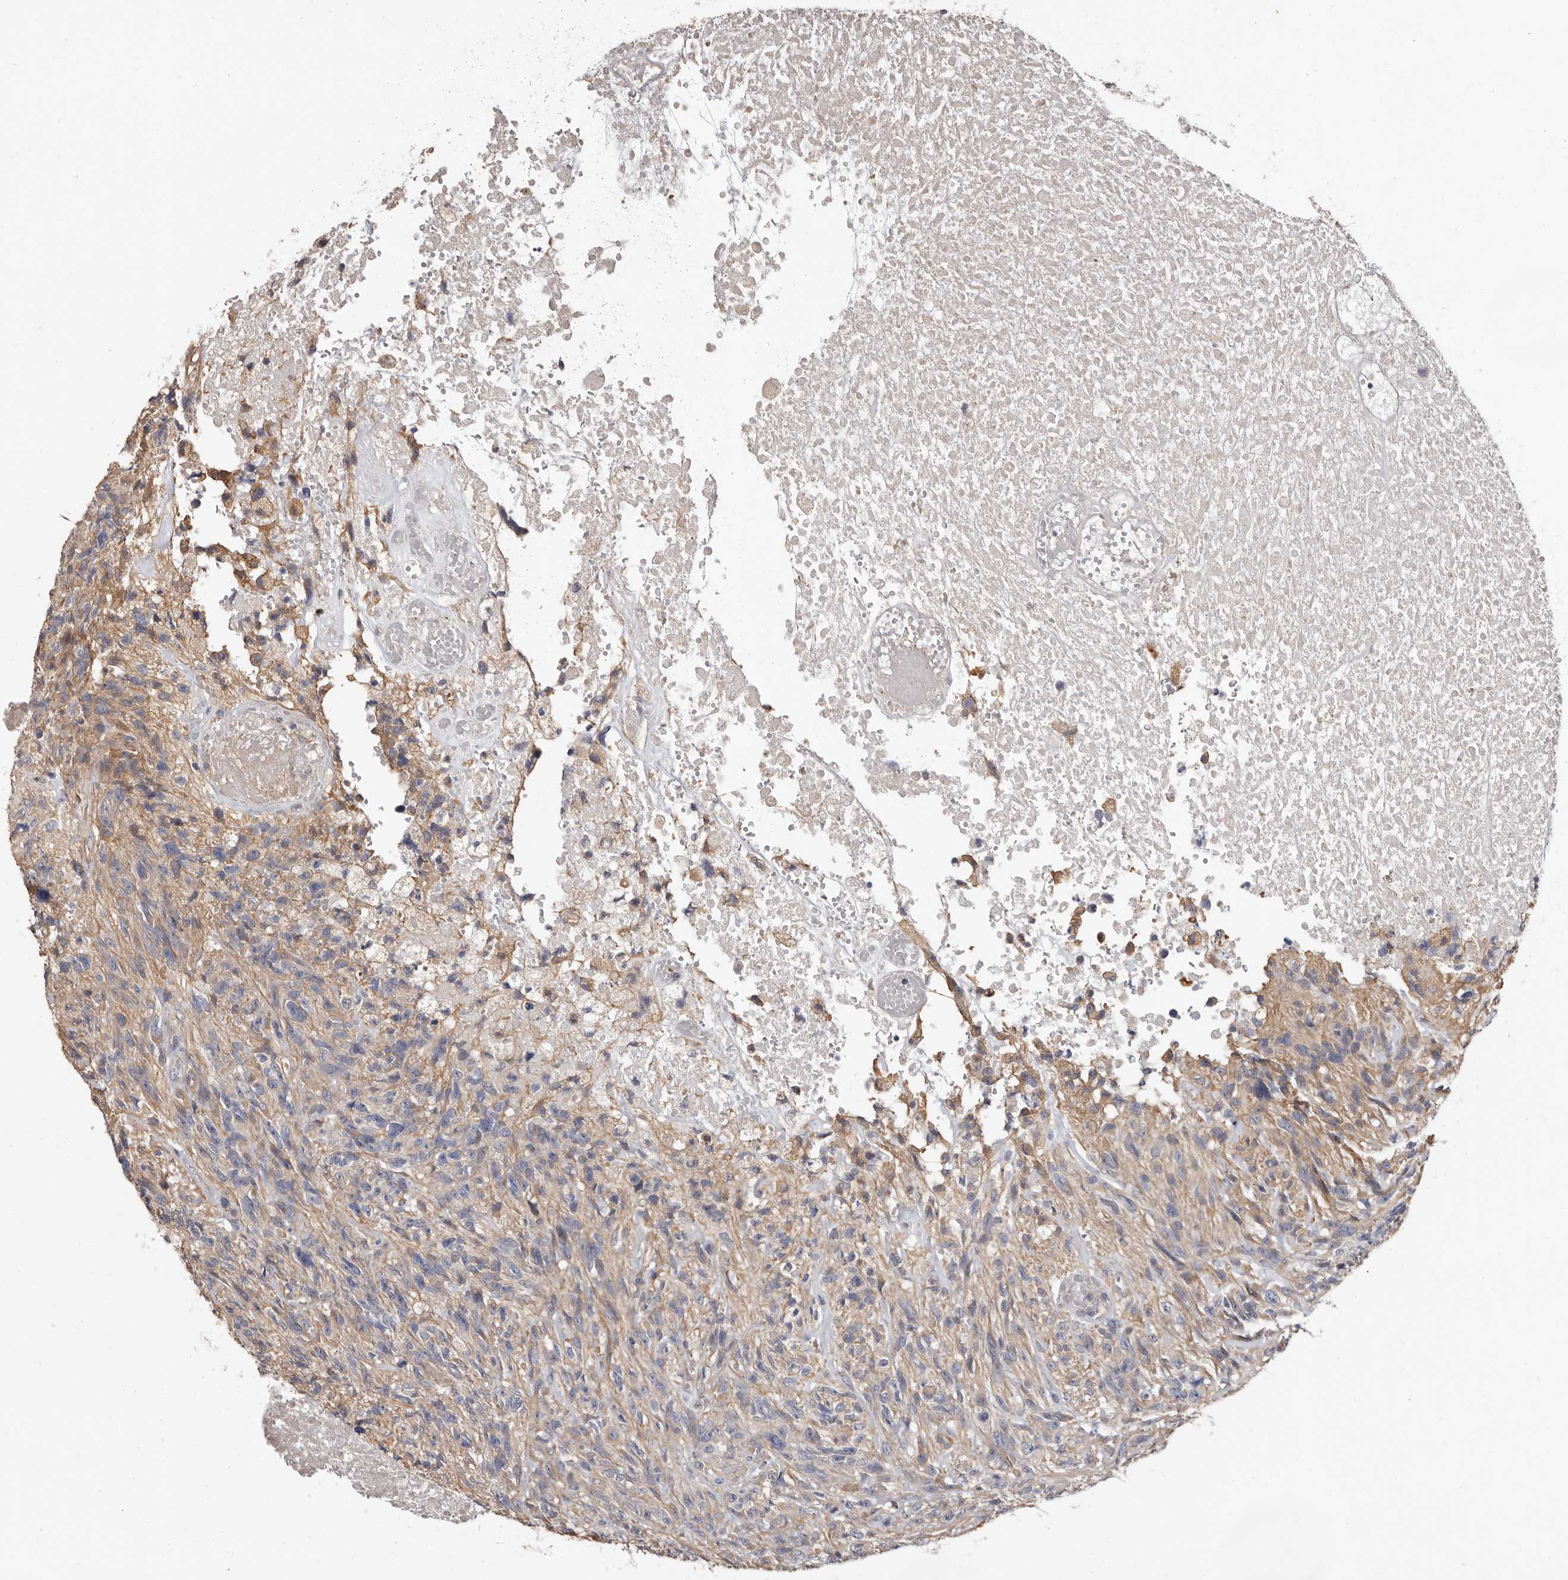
{"staining": {"intensity": "negative", "quantity": "none", "location": "none"}, "tissue": "glioma", "cell_type": "Tumor cells", "image_type": "cancer", "snomed": [{"axis": "morphology", "description": "Glioma, malignant, High grade"}, {"axis": "topography", "description": "Brain"}], "caption": "Malignant glioma (high-grade) stained for a protein using IHC shows no expression tumor cells.", "gene": "MRPL18", "patient": {"sex": "male", "age": 69}}